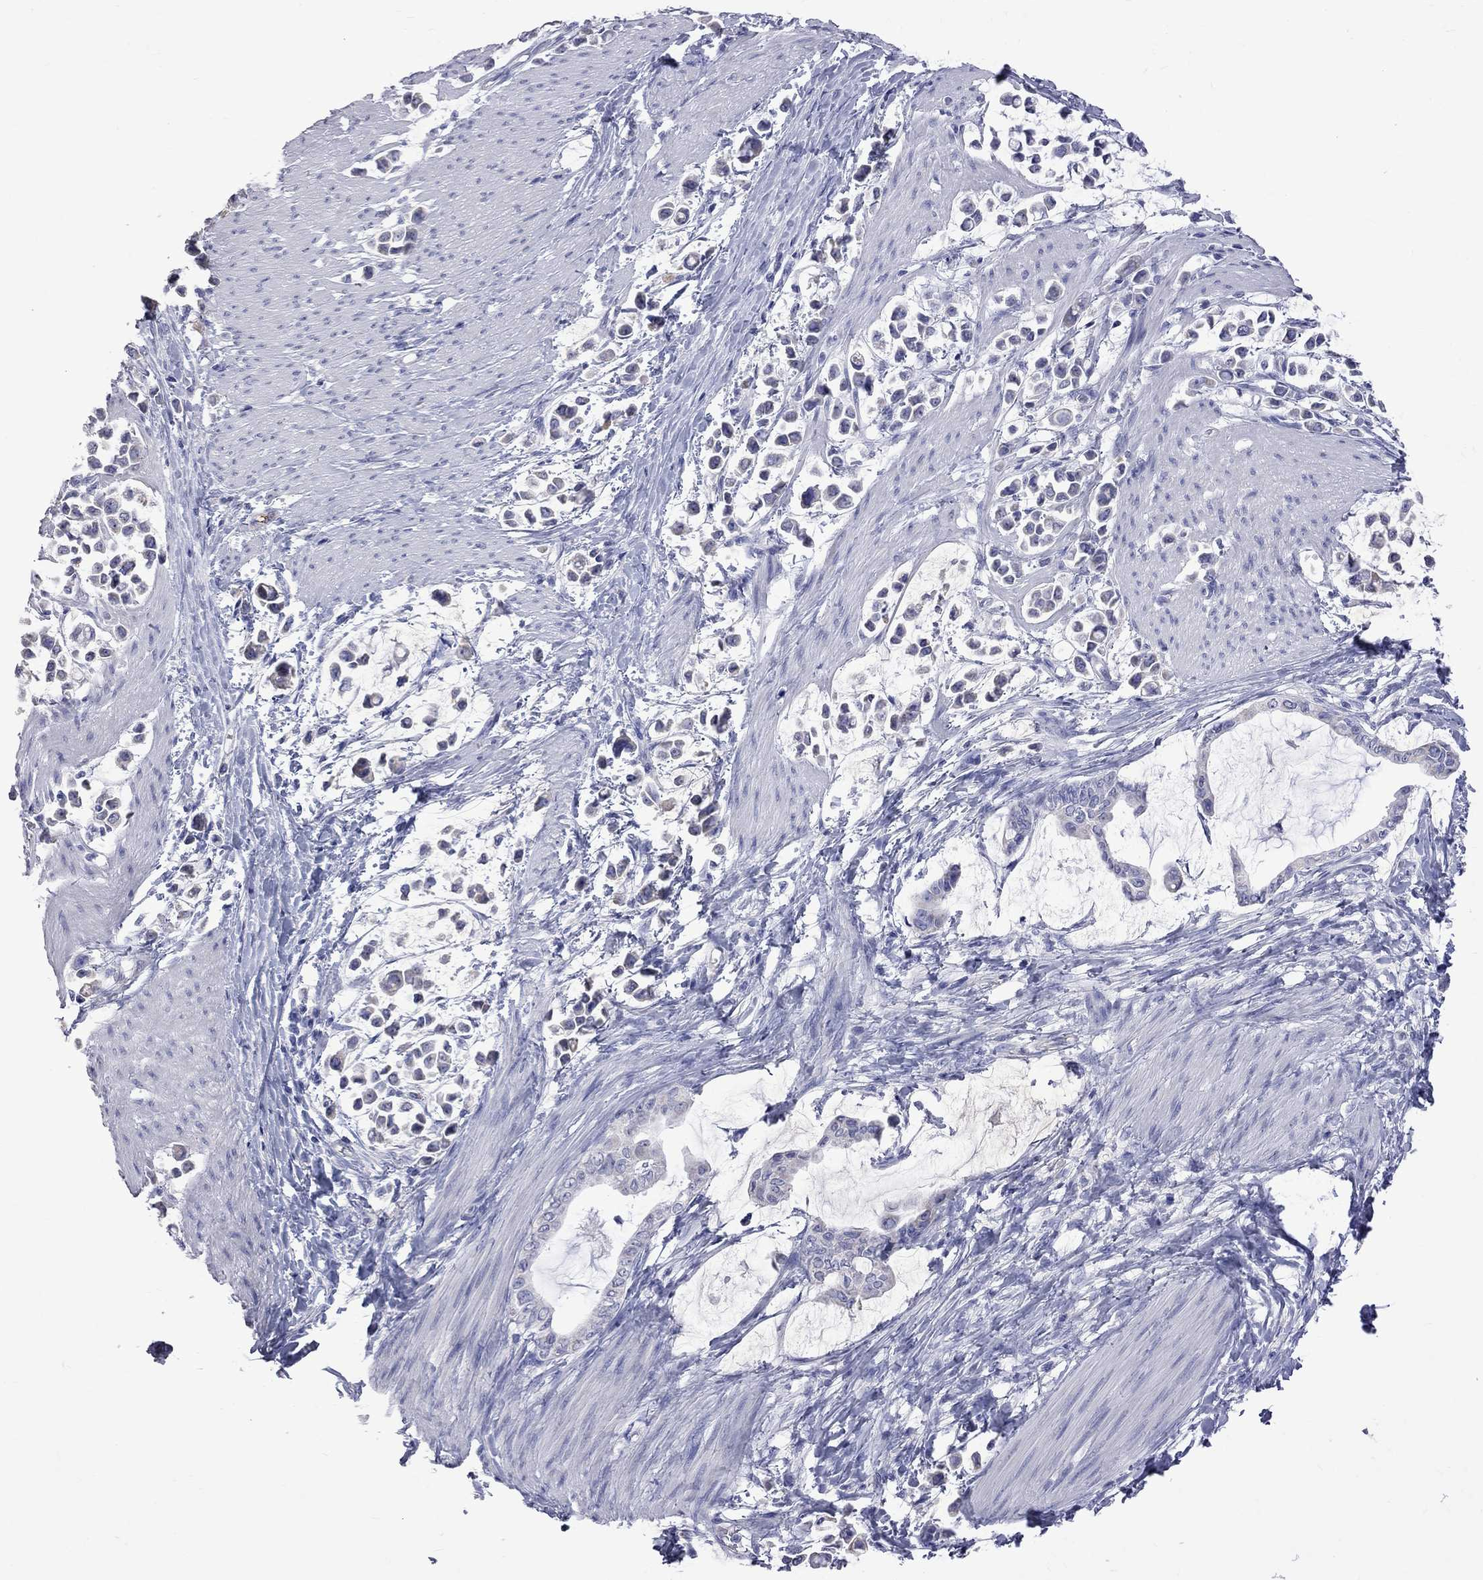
{"staining": {"intensity": "negative", "quantity": "none", "location": "none"}, "tissue": "stomach cancer", "cell_type": "Tumor cells", "image_type": "cancer", "snomed": [{"axis": "morphology", "description": "Adenocarcinoma, NOS"}, {"axis": "topography", "description": "Stomach"}], "caption": "This histopathology image is of stomach cancer stained with immunohistochemistry (IHC) to label a protein in brown with the nuclei are counter-stained blue. There is no positivity in tumor cells.", "gene": "KCND2", "patient": {"sex": "male", "age": 82}}